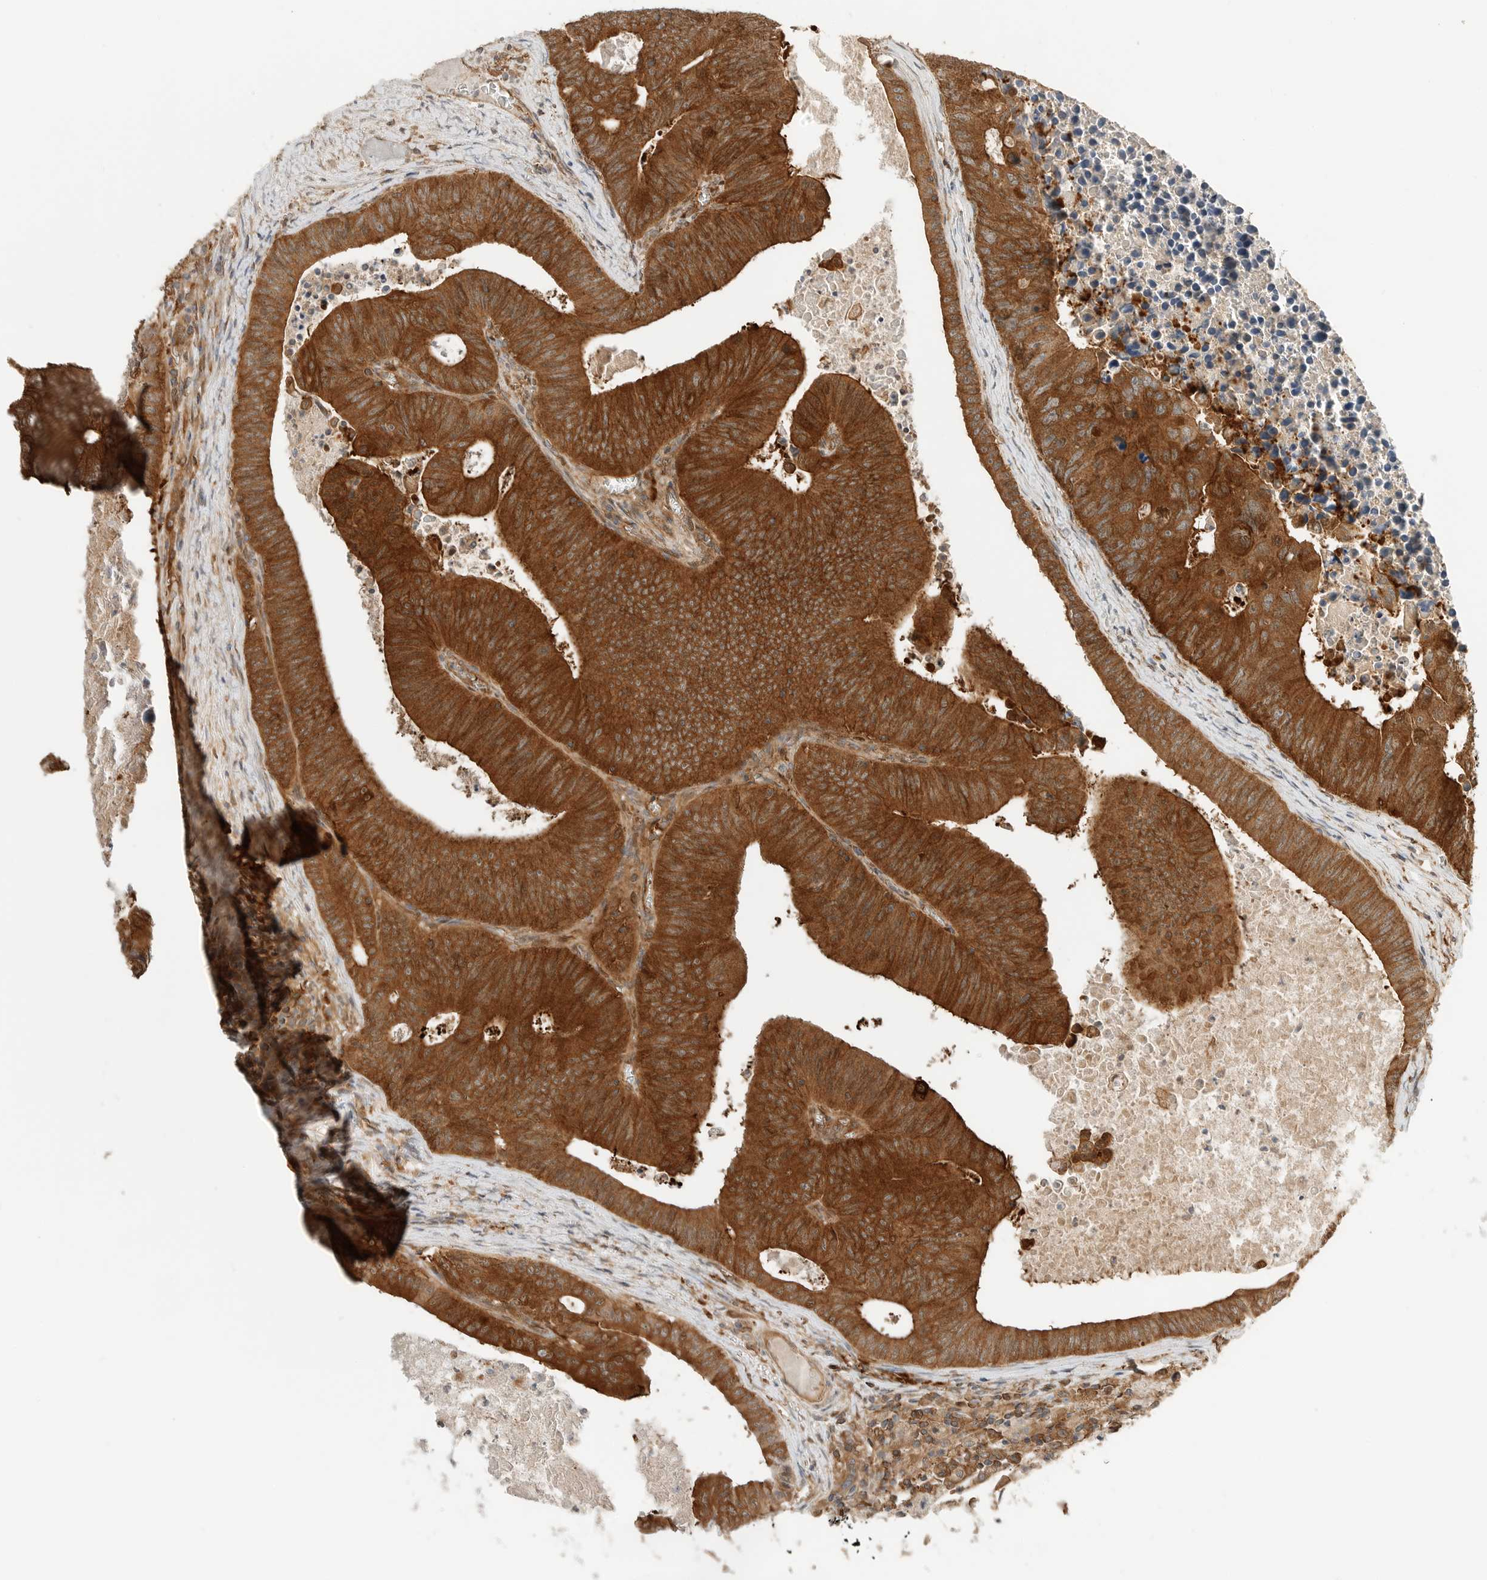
{"staining": {"intensity": "strong", "quantity": ">75%", "location": "cytoplasmic/membranous"}, "tissue": "colorectal cancer", "cell_type": "Tumor cells", "image_type": "cancer", "snomed": [{"axis": "morphology", "description": "Adenocarcinoma, NOS"}, {"axis": "topography", "description": "Colon"}], "caption": "This image shows immunohistochemistry (IHC) staining of human colorectal cancer, with high strong cytoplasmic/membranous expression in approximately >75% of tumor cells.", "gene": "XPNPEP1", "patient": {"sex": "male", "age": 87}}